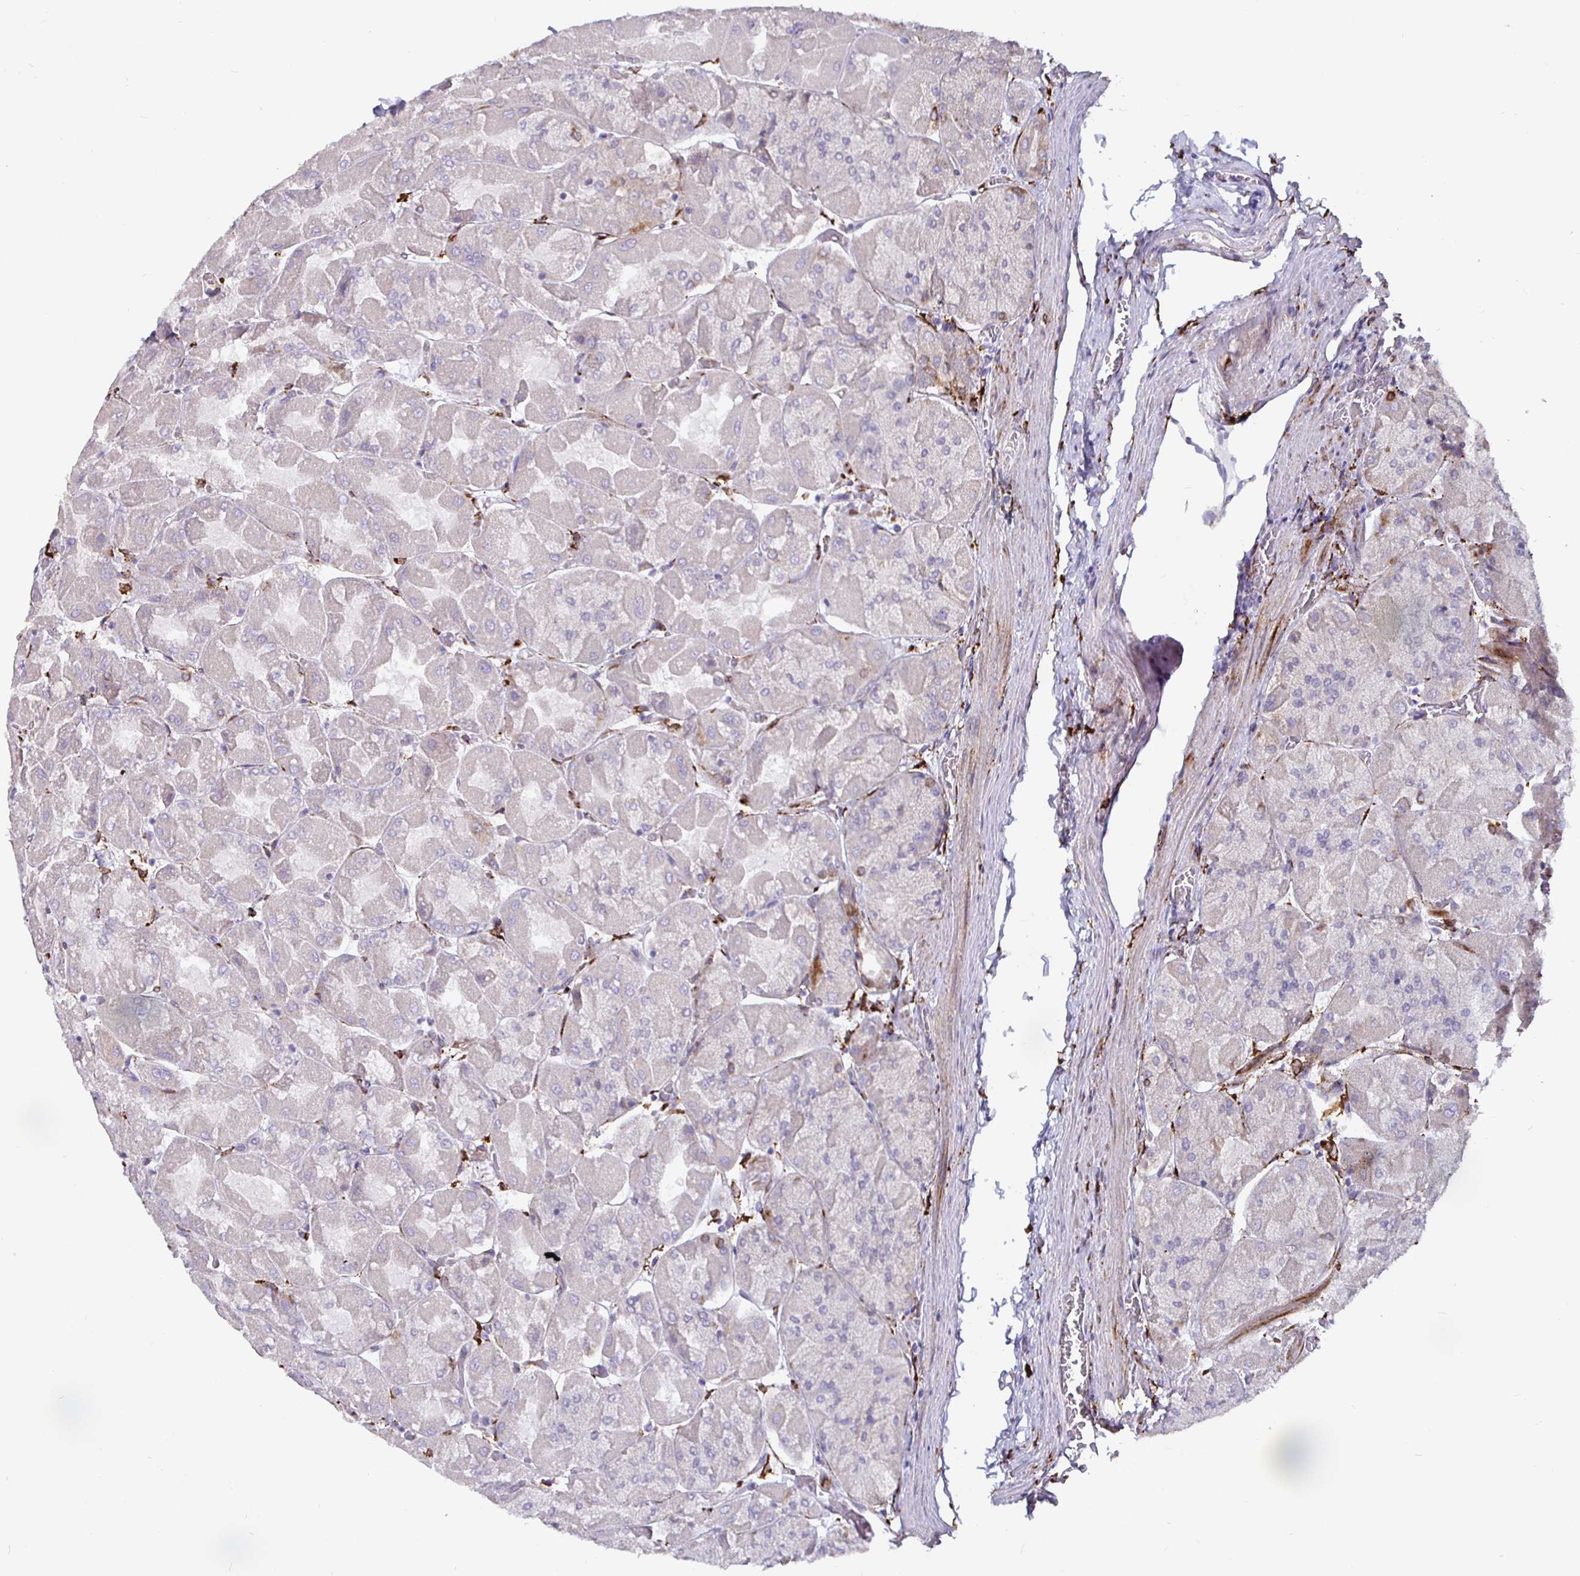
{"staining": {"intensity": "moderate", "quantity": "<25%", "location": "cytoplasmic/membranous"}, "tissue": "stomach", "cell_type": "Glandular cells", "image_type": "normal", "snomed": [{"axis": "morphology", "description": "Normal tissue, NOS"}, {"axis": "topography", "description": "Stomach"}], "caption": "DAB (3,3'-diaminobenzidine) immunohistochemical staining of unremarkable human stomach exhibits moderate cytoplasmic/membranous protein positivity in about <25% of glandular cells. (Brightfield microscopy of DAB IHC at high magnification).", "gene": "P4HA2", "patient": {"sex": "female", "age": 61}}